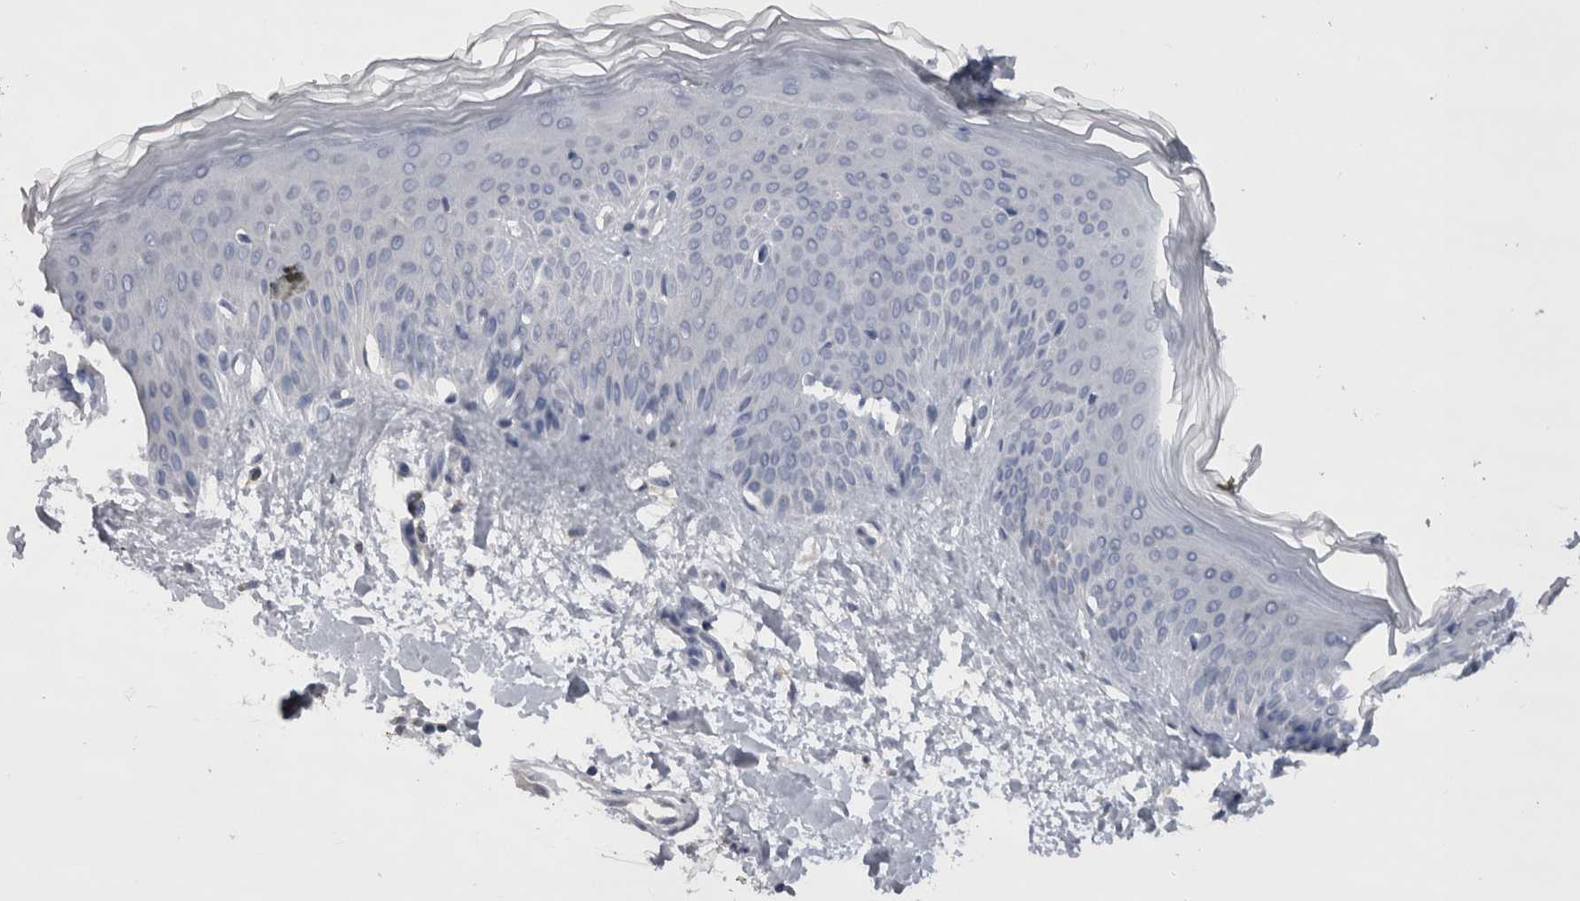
{"staining": {"intensity": "negative", "quantity": "none", "location": "none"}, "tissue": "skin", "cell_type": "Fibroblasts", "image_type": "normal", "snomed": [{"axis": "morphology", "description": "Normal tissue, NOS"}, {"axis": "morphology", "description": "Malignant melanoma, Metastatic site"}, {"axis": "topography", "description": "Skin"}], "caption": "The immunohistochemistry (IHC) photomicrograph has no significant staining in fibroblasts of skin. (DAB immunohistochemistry with hematoxylin counter stain).", "gene": "DHRS4", "patient": {"sex": "male", "age": 41}}